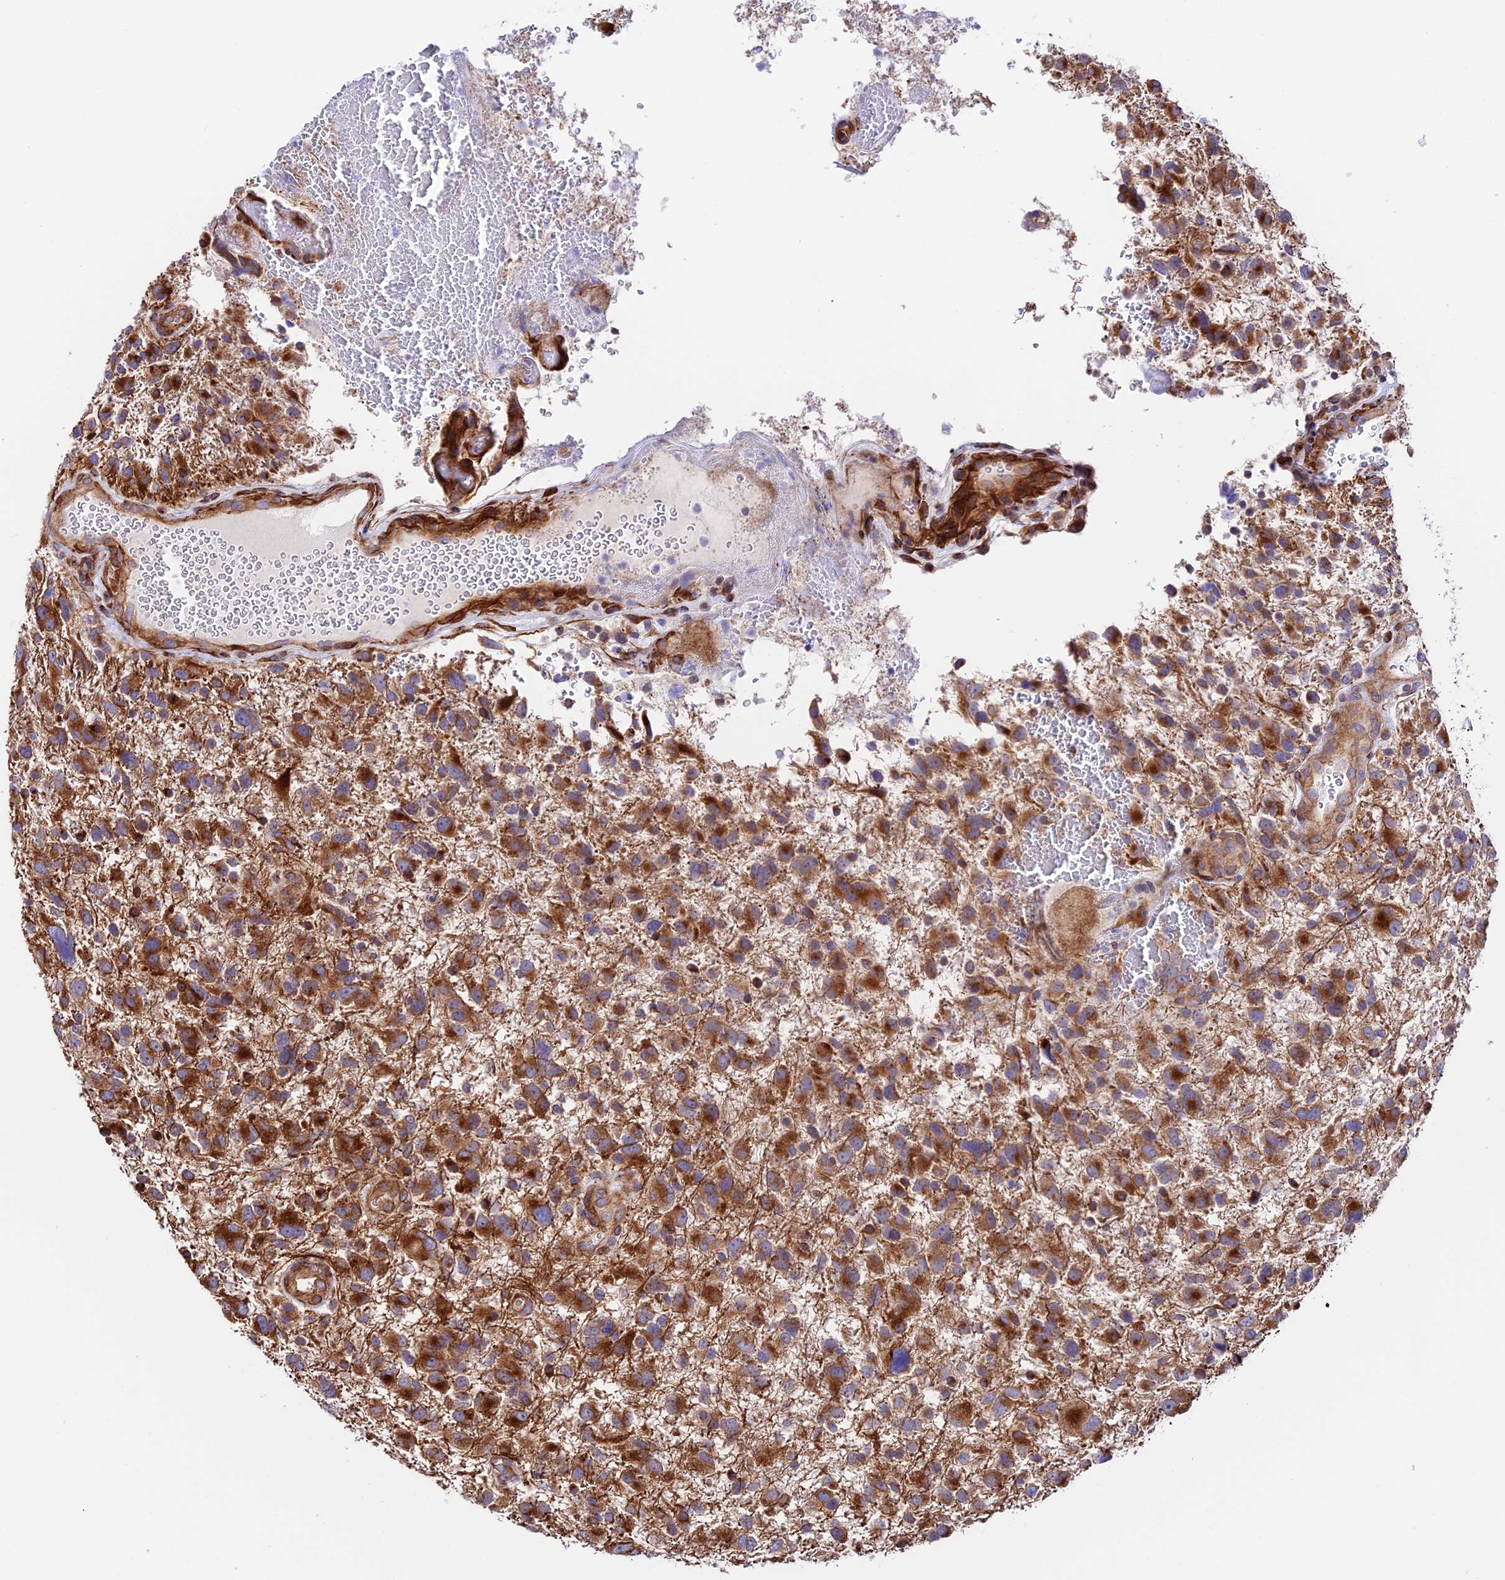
{"staining": {"intensity": "strong", "quantity": ">75%", "location": "cytoplasmic/membranous"}, "tissue": "glioma", "cell_type": "Tumor cells", "image_type": "cancer", "snomed": [{"axis": "morphology", "description": "Glioma, malignant, High grade"}, {"axis": "topography", "description": "Brain"}], "caption": "DAB (3,3'-diaminobenzidine) immunohistochemical staining of human glioma shows strong cytoplasmic/membranous protein expression in approximately >75% of tumor cells.", "gene": "VPS13C", "patient": {"sex": "male", "age": 61}}